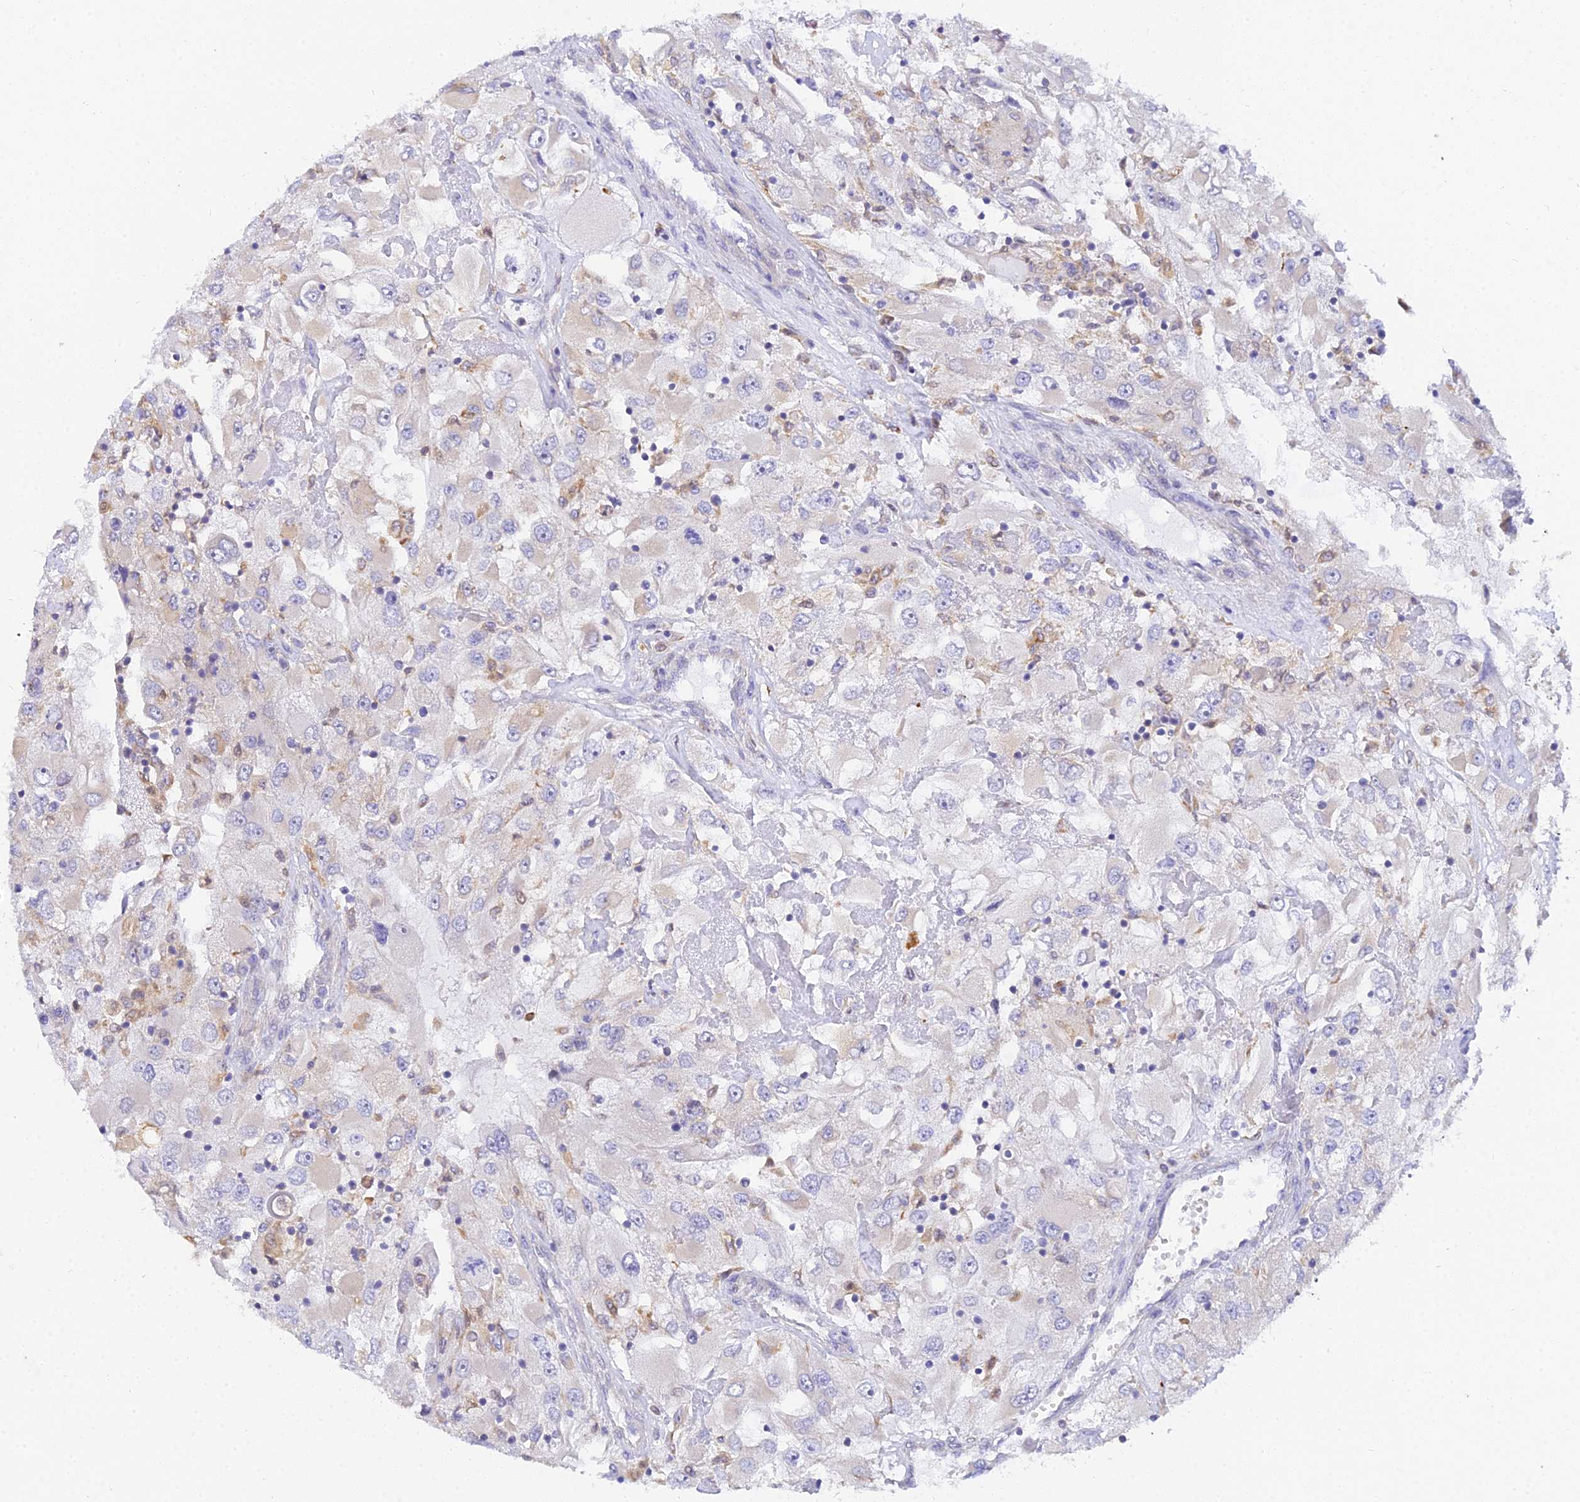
{"staining": {"intensity": "negative", "quantity": "none", "location": "none"}, "tissue": "renal cancer", "cell_type": "Tumor cells", "image_type": "cancer", "snomed": [{"axis": "morphology", "description": "Adenocarcinoma, NOS"}, {"axis": "topography", "description": "Kidney"}], "caption": "Immunohistochemistry (IHC) photomicrograph of neoplastic tissue: renal adenocarcinoma stained with DAB displays no significant protein positivity in tumor cells. (DAB (3,3'-diaminobenzidine) immunohistochemistry (IHC) with hematoxylin counter stain).", "gene": "ARL8B", "patient": {"sex": "female", "age": 52}}